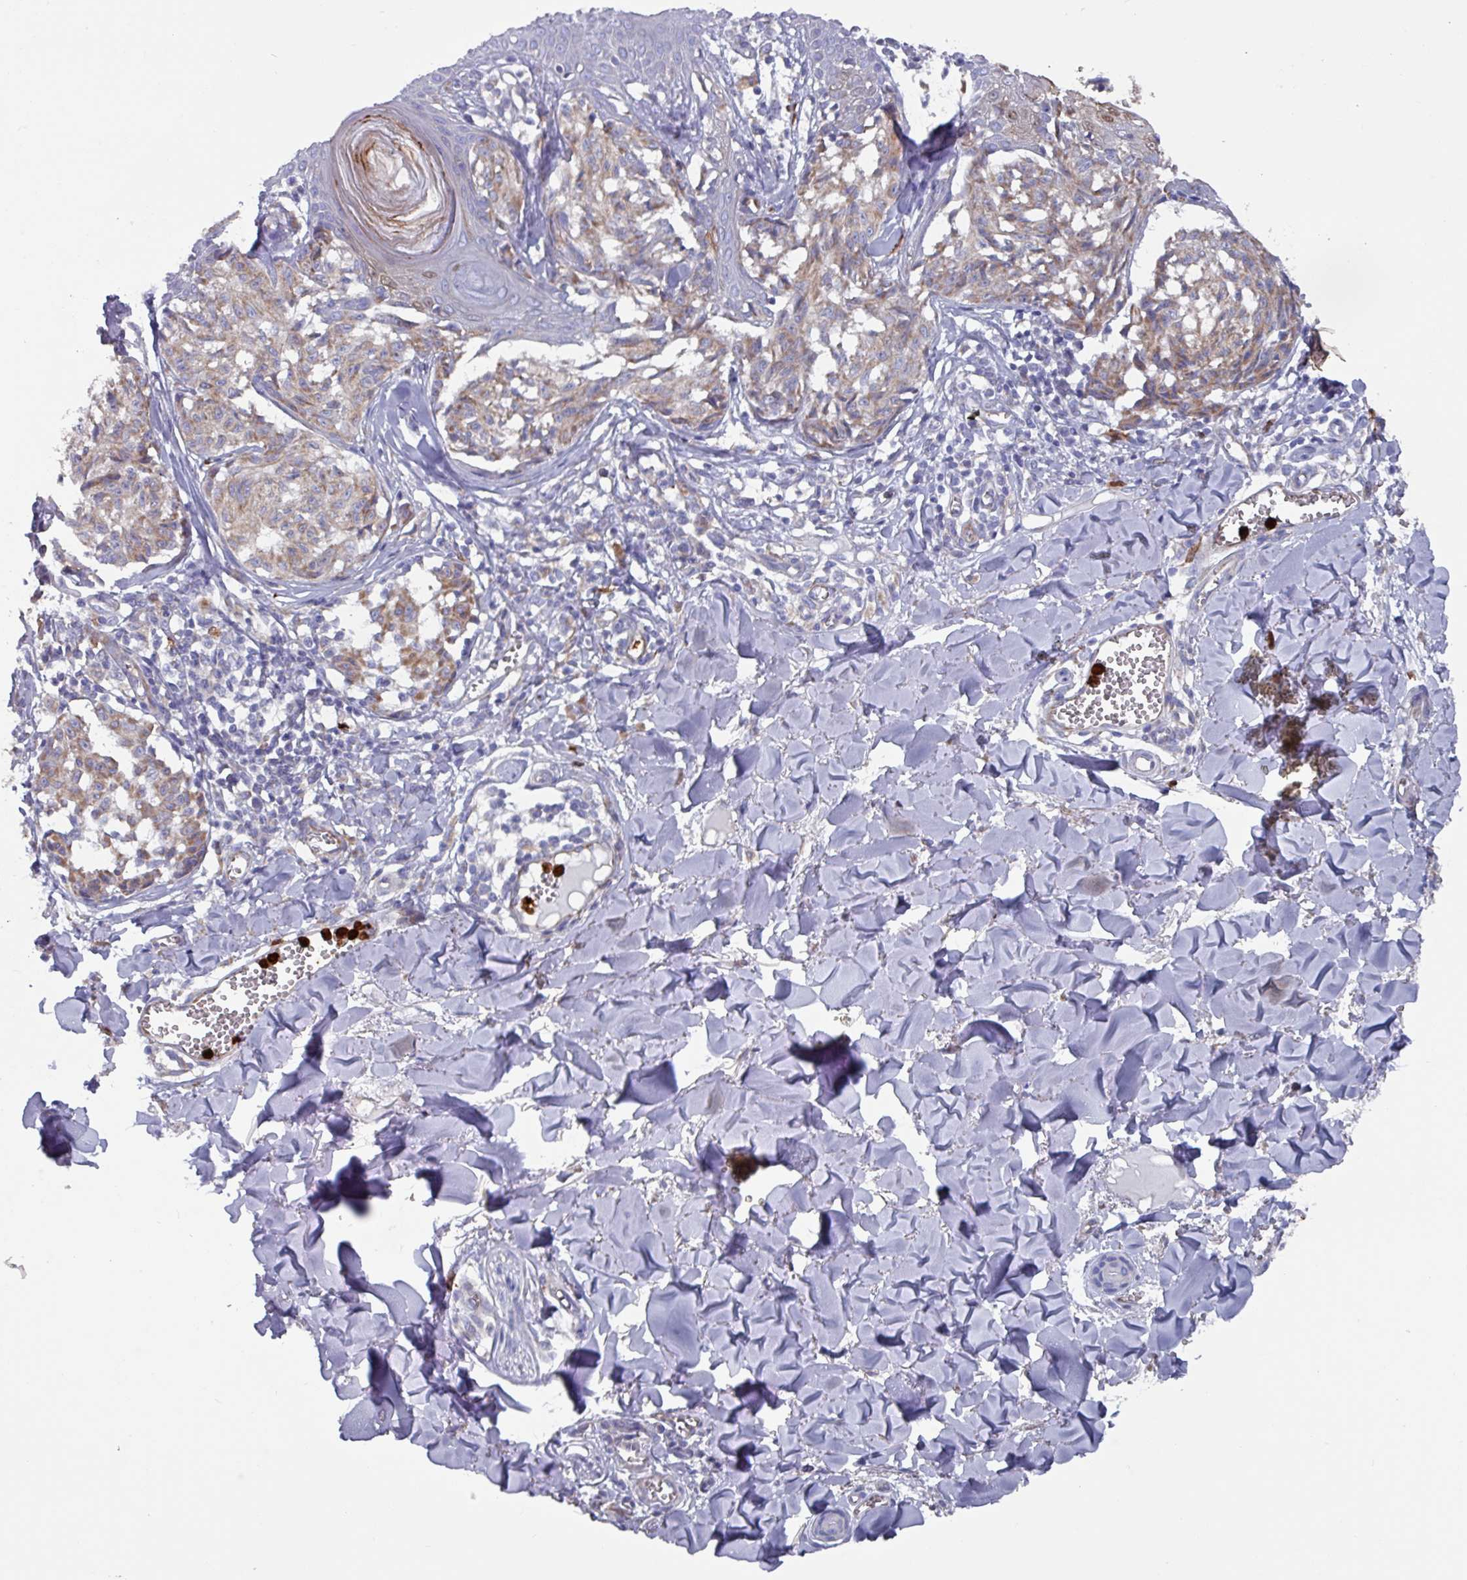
{"staining": {"intensity": "weak", "quantity": "25%-75%", "location": "cytoplasmic/membranous"}, "tissue": "melanoma", "cell_type": "Tumor cells", "image_type": "cancer", "snomed": [{"axis": "morphology", "description": "Malignant melanoma, NOS"}, {"axis": "topography", "description": "Skin"}], "caption": "Protein staining demonstrates weak cytoplasmic/membranous staining in approximately 25%-75% of tumor cells in melanoma.", "gene": "UQCC2", "patient": {"sex": "female", "age": 43}}